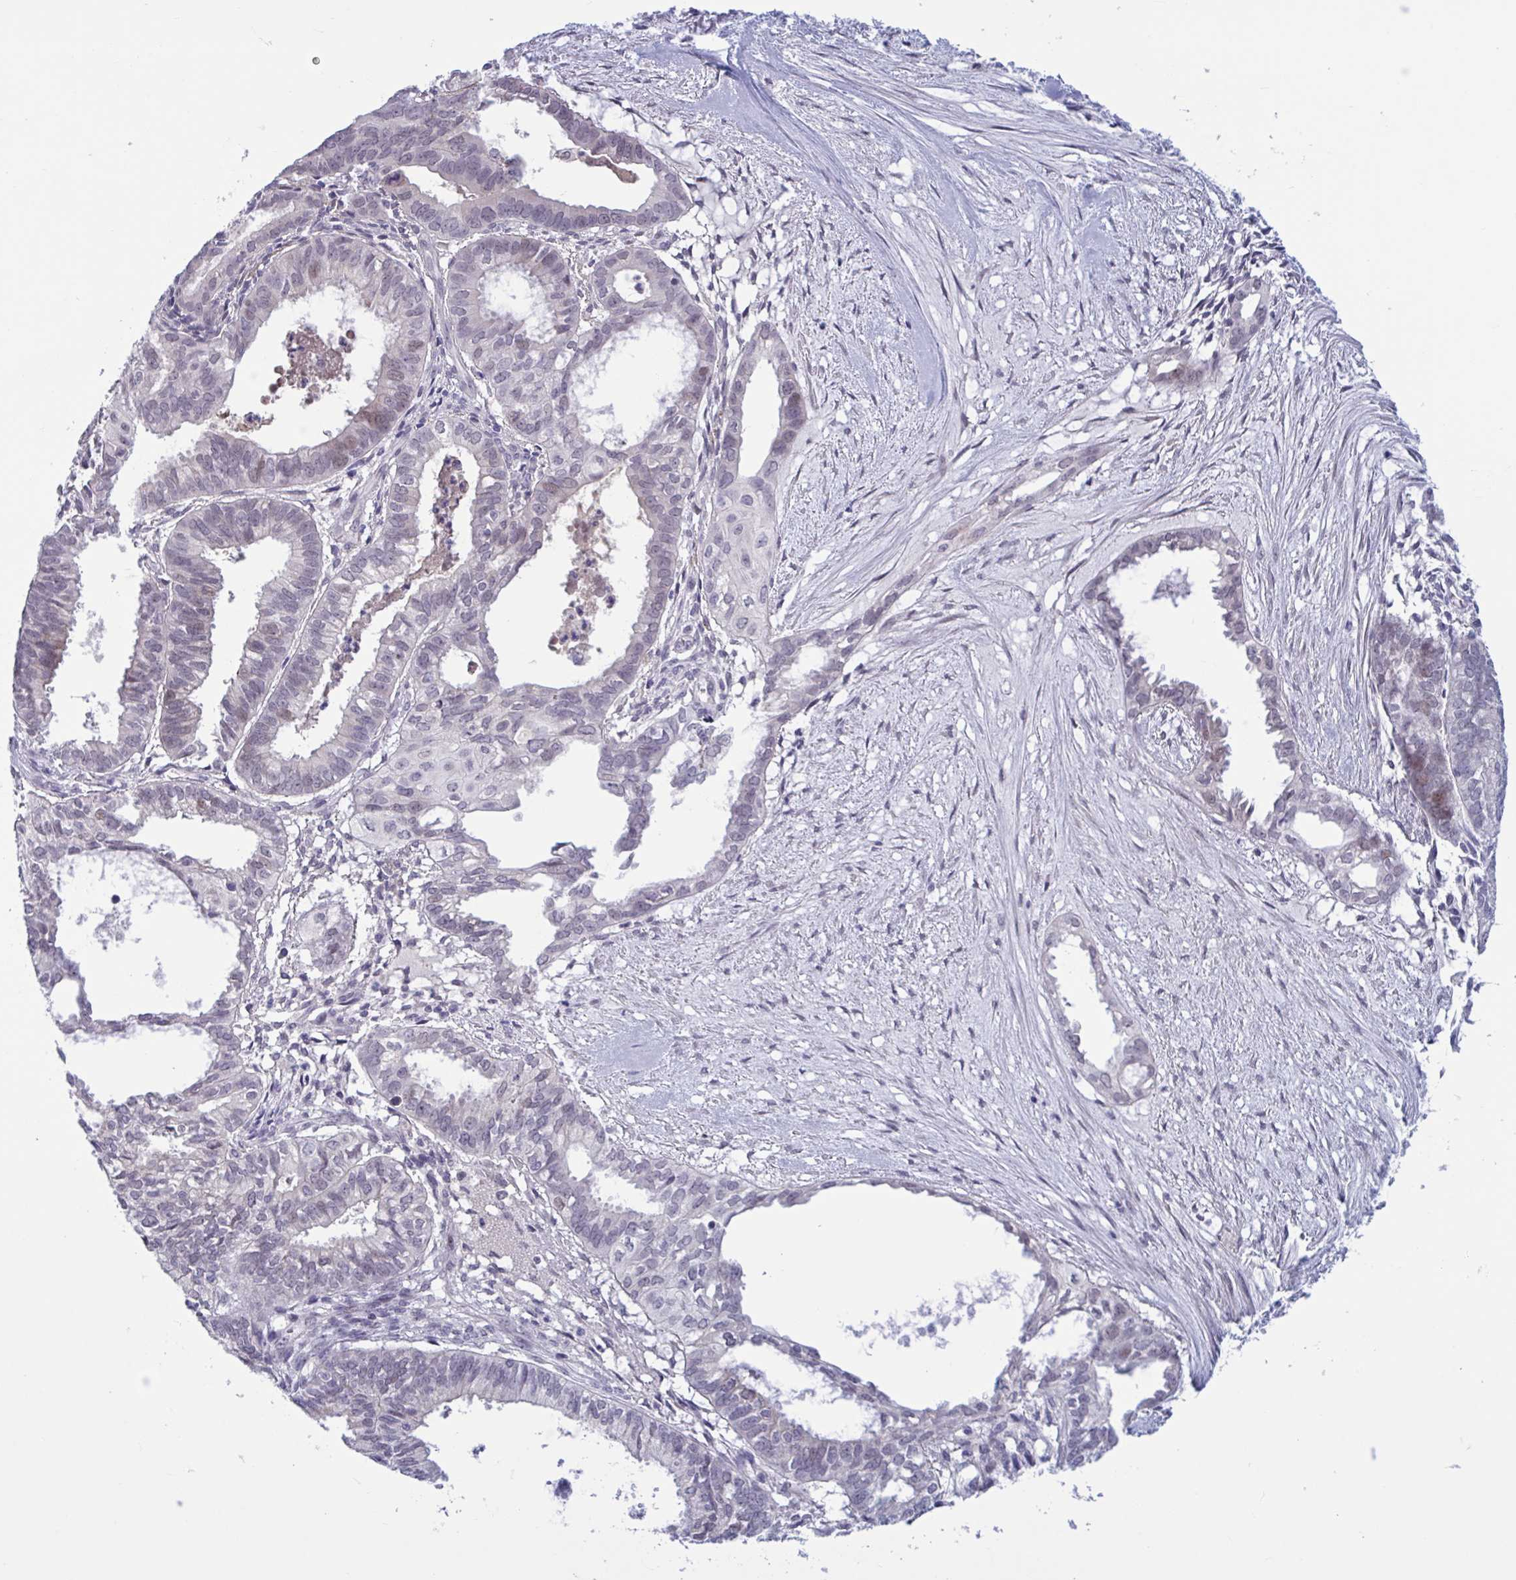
{"staining": {"intensity": "negative", "quantity": "none", "location": "none"}, "tissue": "ovarian cancer", "cell_type": "Tumor cells", "image_type": "cancer", "snomed": [{"axis": "morphology", "description": "Carcinoma, endometroid"}, {"axis": "topography", "description": "Ovary"}], "caption": "Immunohistochemistry (IHC) photomicrograph of neoplastic tissue: ovarian cancer (endometroid carcinoma) stained with DAB exhibits no significant protein staining in tumor cells.", "gene": "CNGB3", "patient": {"sex": "female", "age": 64}}